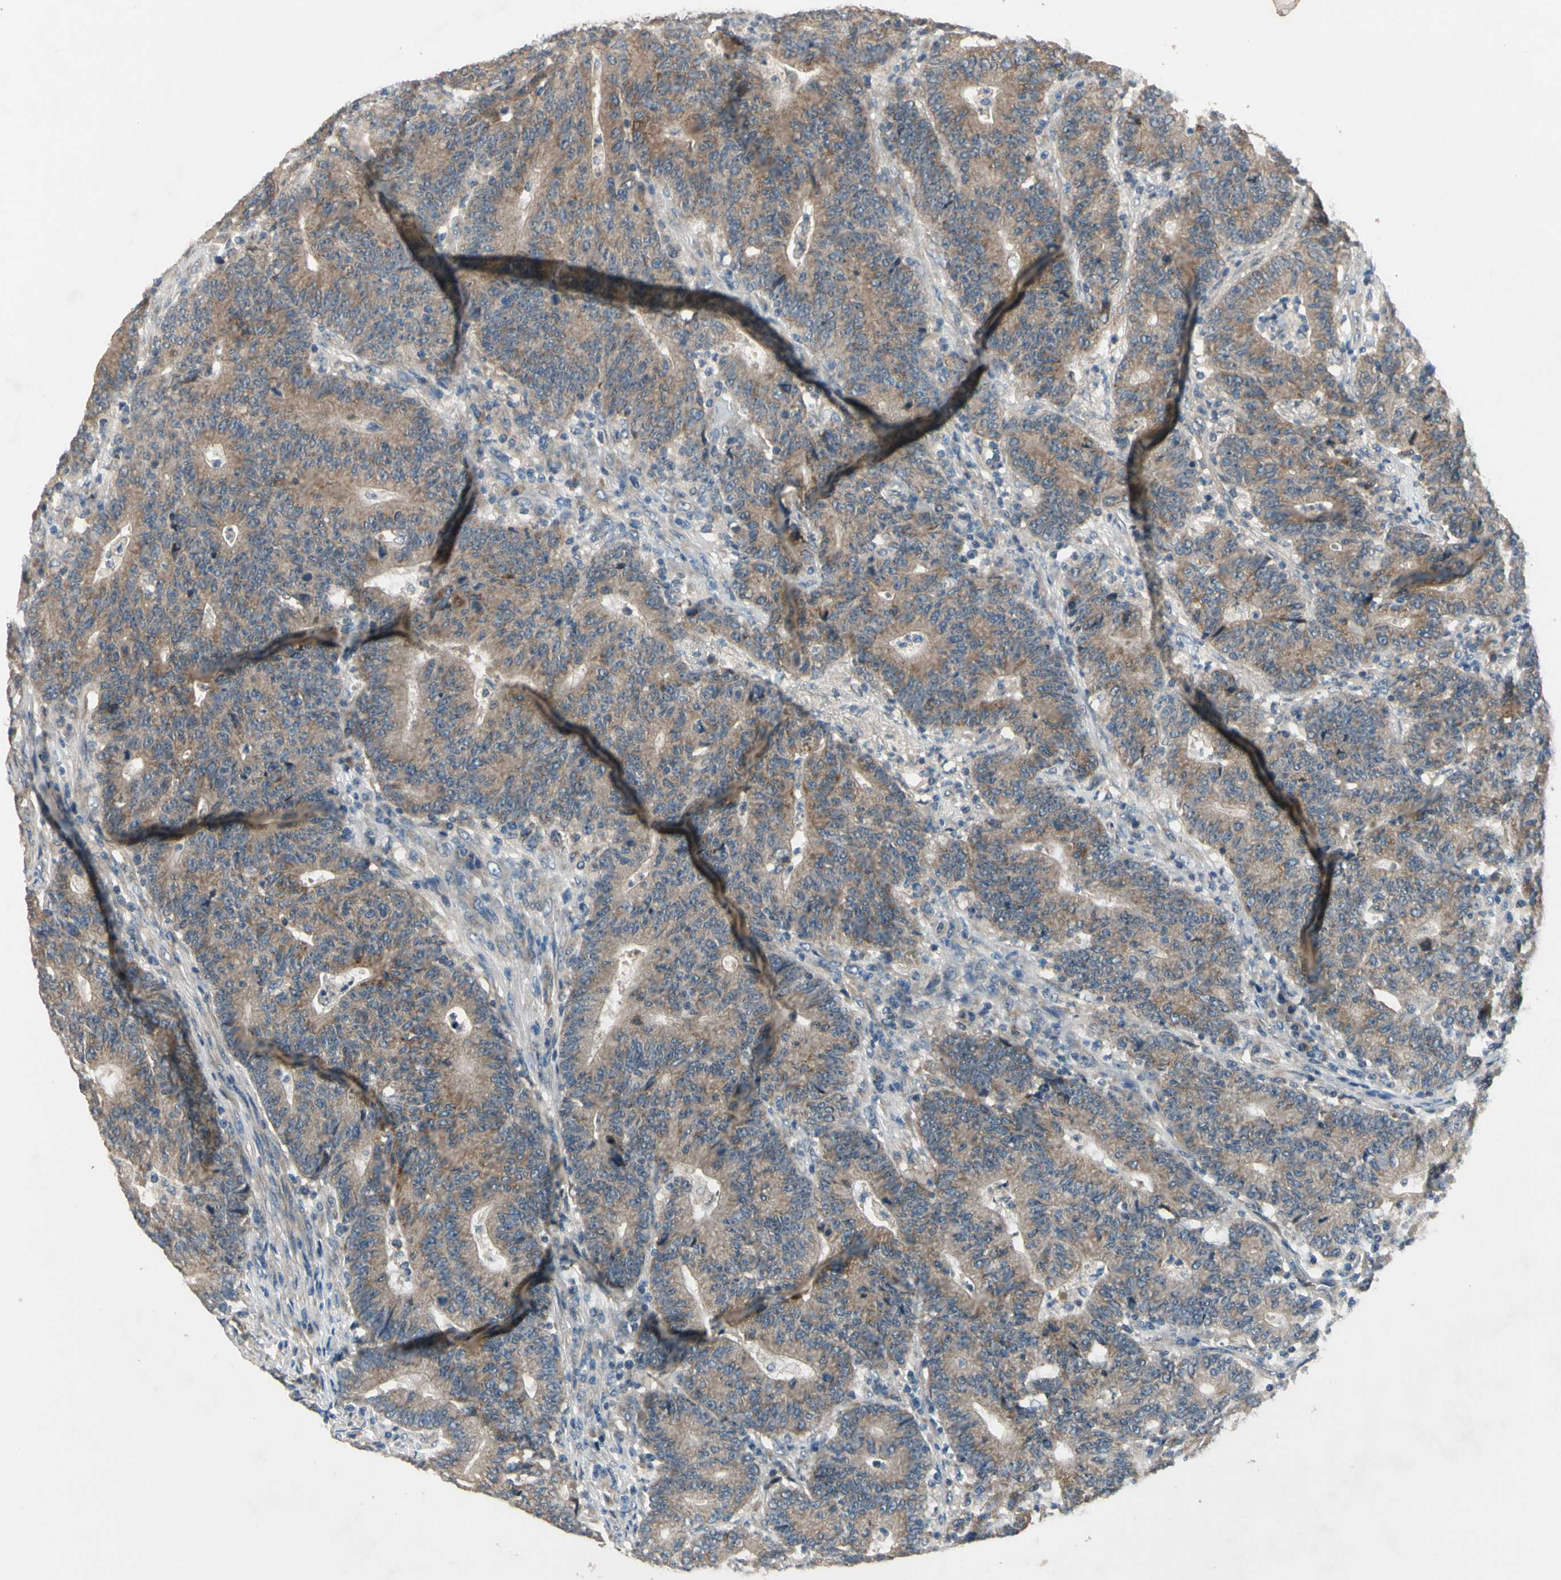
{"staining": {"intensity": "moderate", "quantity": ">75%", "location": "cytoplasmic/membranous"}, "tissue": "colorectal cancer", "cell_type": "Tumor cells", "image_type": "cancer", "snomed": [{"axis": "morphology", "description": "Normal tissue, NOS"}, {"axis": "morphology", "description": "Adenocarcinoma, NOS"}, {"axis": "topography", "description": "Colon"}], "caption": "Protein staining shows moderate cytoplasmic/membranous staining in approximately >75% of tumor cells in colorectal cancer. (brown staining indicates protein expression, while blue staining denotes nuclei).", "gene": "ALKBH3", "patient": {"sex": "female", "age": 75}}